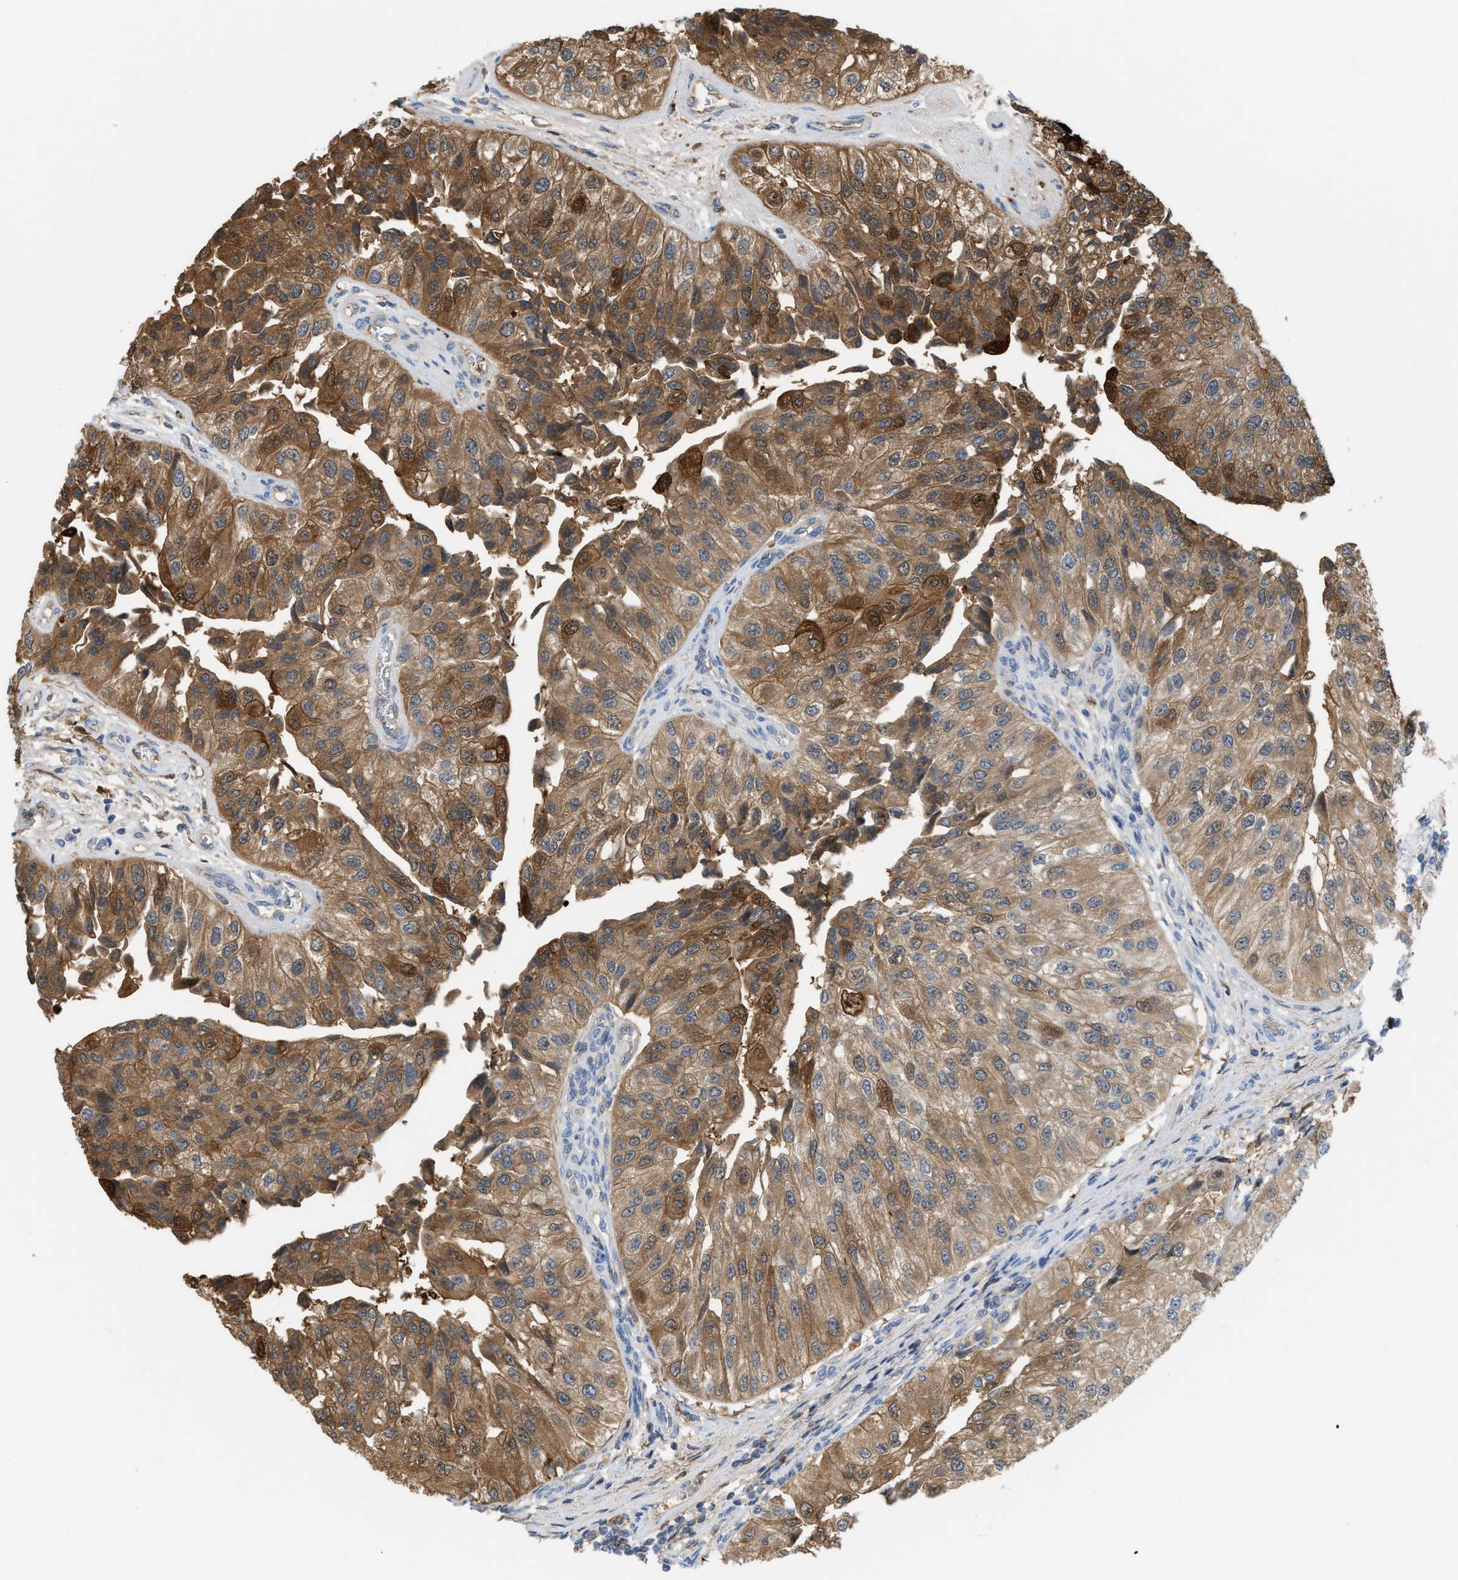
{"staining": {"intensity": "moderate", "quantity": ">75%", "location": "cytoplasmic/membranous"}, "tissue": "urothelial cancer", "cell_type": "Tumor cells", "image_type": "cancer", "snomed": [{"axis": "morphology", "description": "Urothelial carcinoma, High grade"}, {"axis": "topography", "description": "Kidney"}, {"axis": "topography", "description": "Urinary bladder"}], "caption": "Urothelial cancer was stained to show a protein in brown. There is medium levels of moderate cytoplasmic/membranous positivity in about >75% of tumor cells. (DAB (3,3'-diaminobenzidine) = brown stain, brightfield microscopy at high magnification).", "gene": "CSTB", "patient": {"sex": "male", "age": 77}}